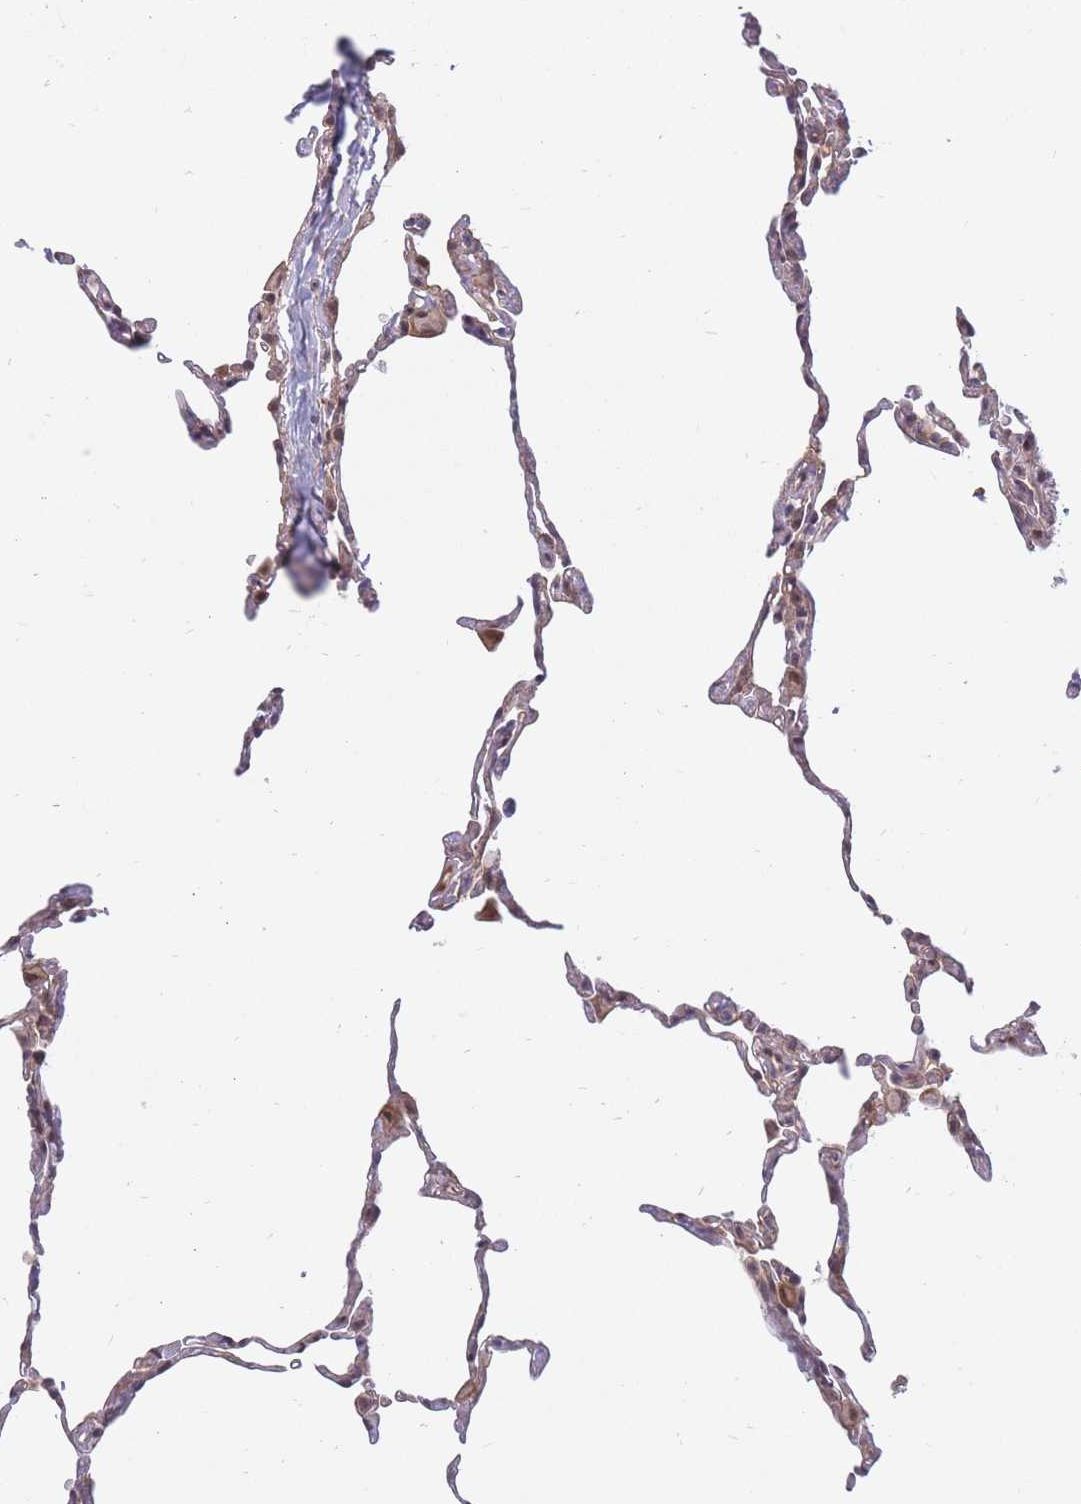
{"staining": {"intensity": "moderate", "quantity": "<25%", "location": "nuclear"}, "tissue": "lung", "cell_type": "Alveolar cells", "image_type": "normal", "snomed": [{"axis": "morphology", "description": "Normal tissue, NOS"}, {"axis": "topography", "description": "Lung"}], "caption": "Immunohistochemical staining of unremarkable human lung shows low levels of moderate nuclear staining in approximately <25% of alveolar cells.", "gene": "ERICH6B", "patient": {"sex": "female", "age": 57}}